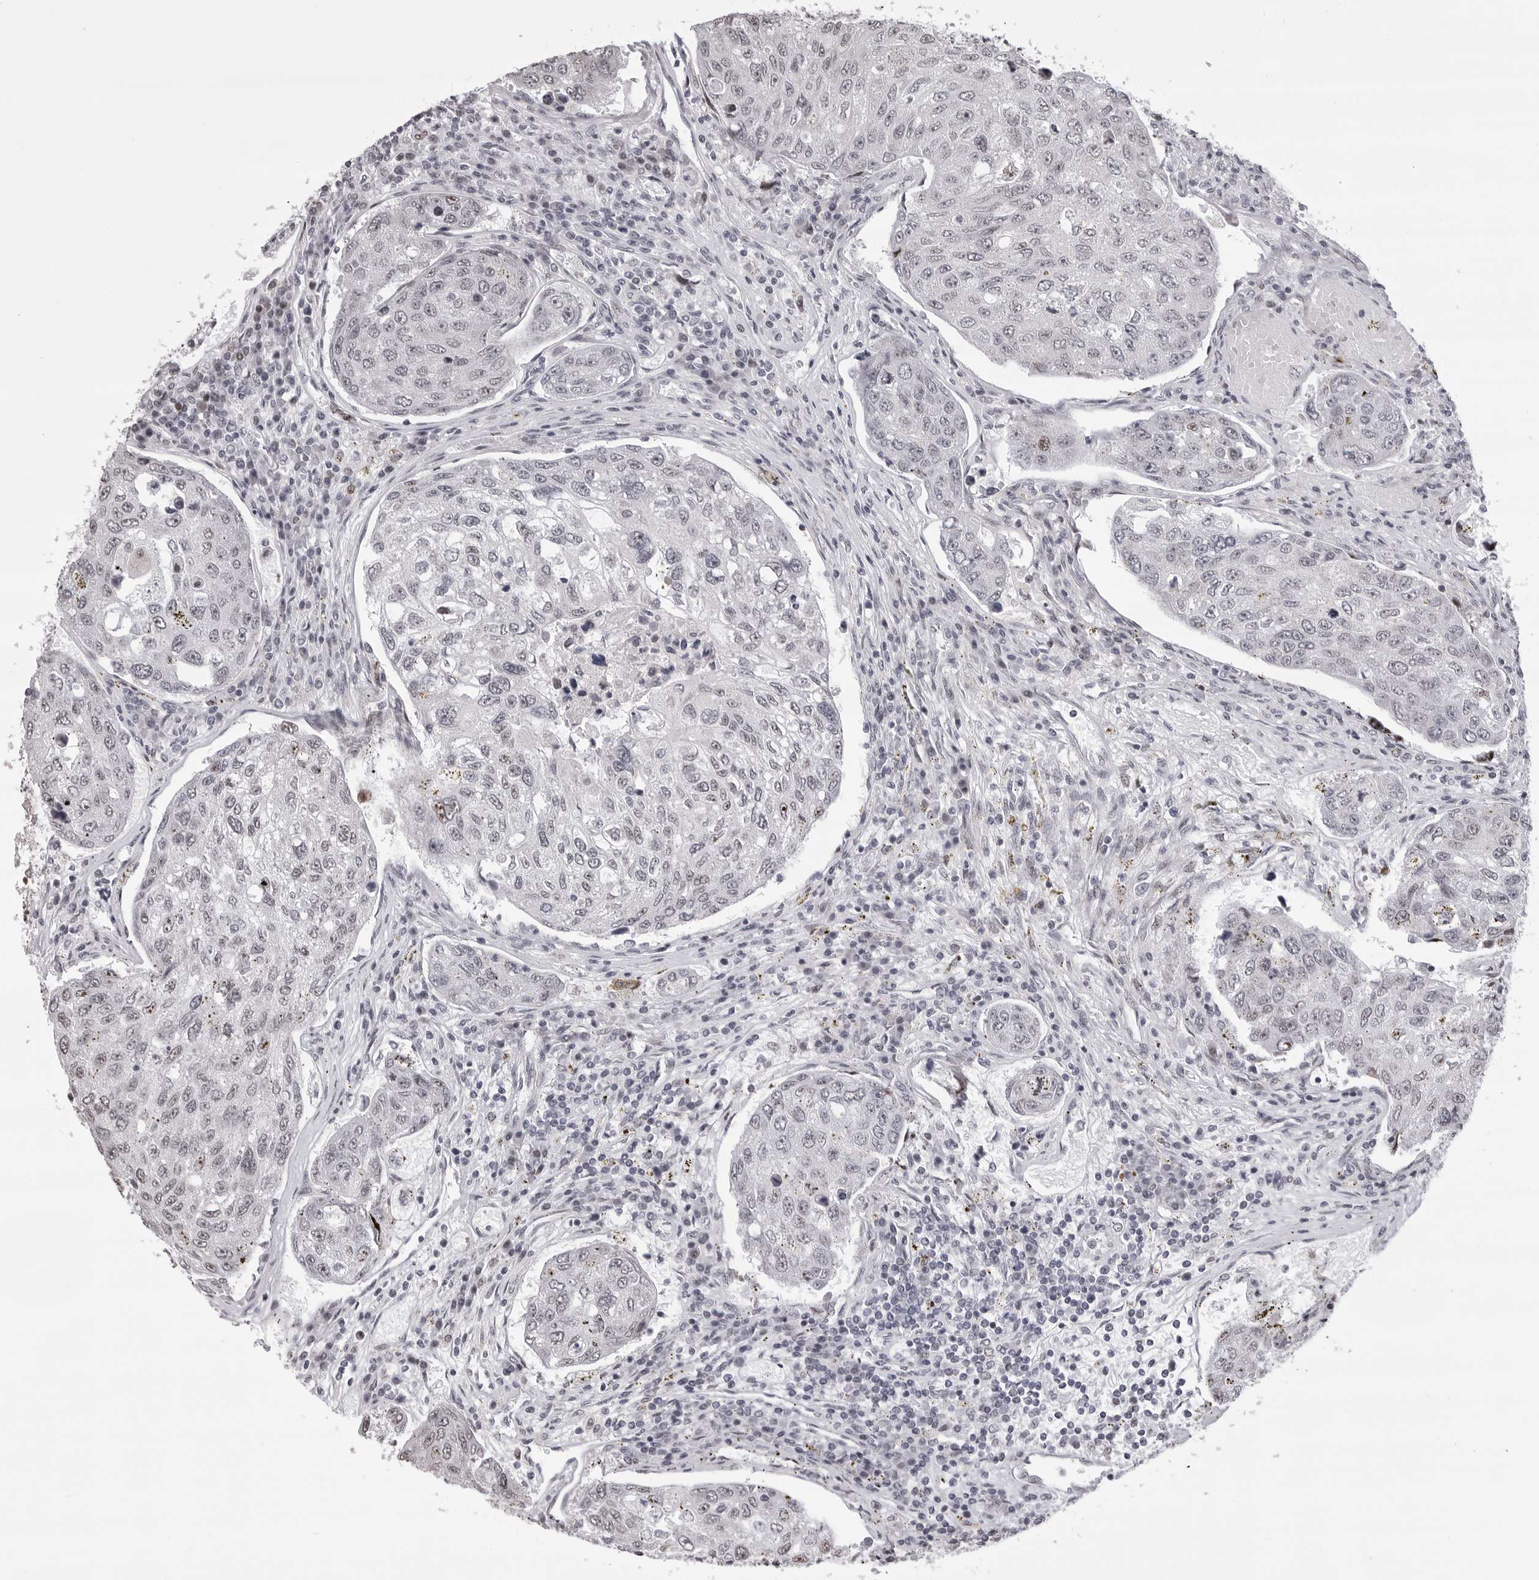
{"staining": {"intensity": "negative", "quantity": "none", "location": "none"}, "tissue": "urothelial cancer", "cell_type": "Tumor cells", "image_type": "cancer", "snomed": [{"axis": "morphology", "description": "Urothelial carcinoma, High grade"}, {"axis": "topography", "description": "Lymph node"}, {"axis": "topography", "description": "Urinary bladder"}], "caption": "IHC of urothelial carcinoma (high-grade) demonstrates no staining in tumor cells.", "gene": "PHF3", "patient": {"sex": "male", "age": 51}}